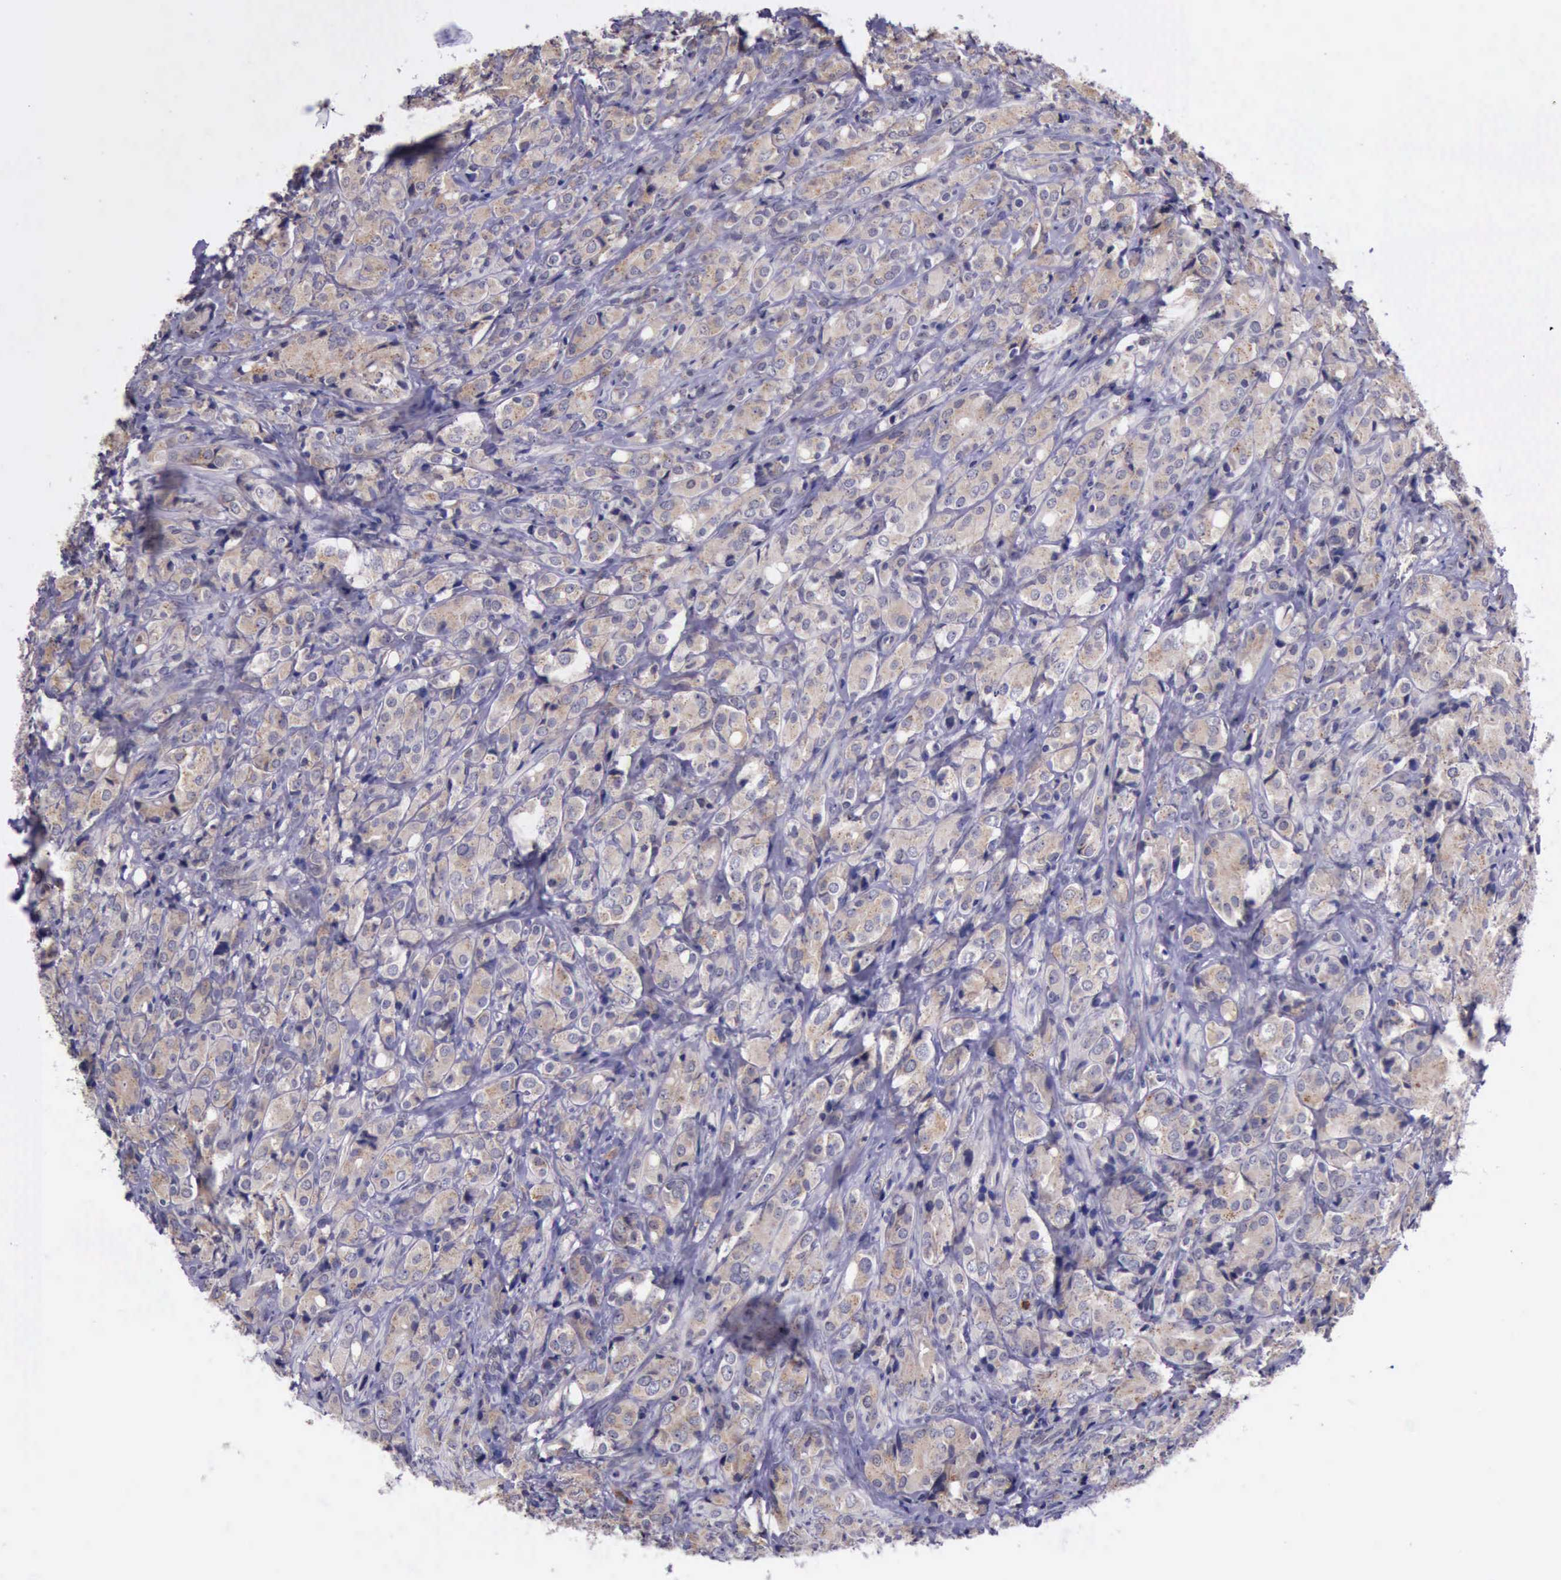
{"staining": {"intensity": "weak", "quantity": ">75%", "location": "cytoplasmic/membranous"}, "tissue": "prostate cancer", "cell_type": "Tumor cells", "image_type": "cancer", "snomed": [{"axis": "morphology", "description": "Adenocarcinoma, High grade"}, {"axis": "topography", "description": "Prostate"}], "caption": "An image of human prostate adenocarcinoma (high-grade) stained for a protein shows weak cytoplasmic/membranous brown staining in tumor cells.", "gene": "PLEK2", "patient": {"sex": "male", "age": 68}}